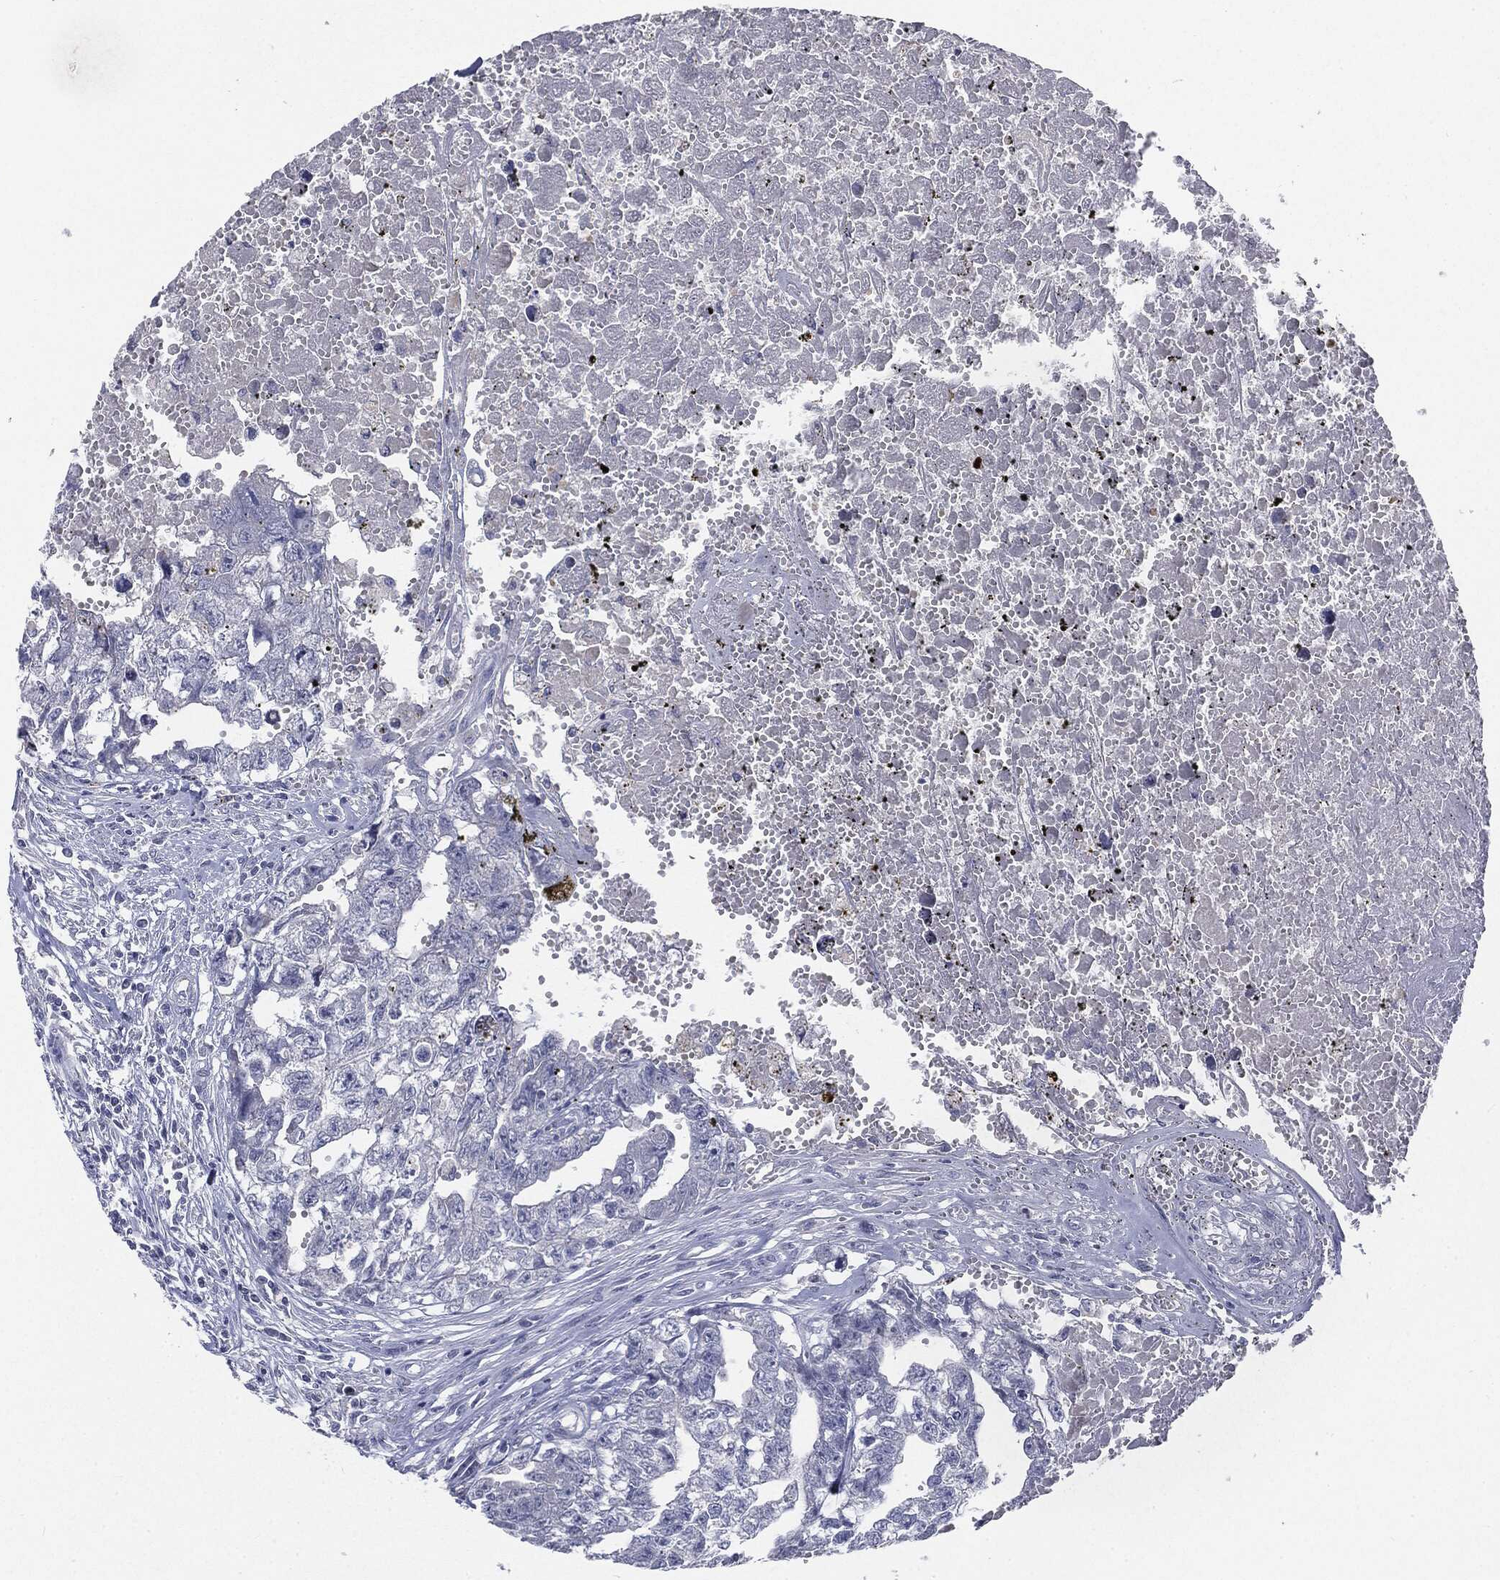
{"staining": {"intensity": "negative", "quantity": "none", "location": "none"}, "tissue": "testis cancer", "cell_type": "Tumor cells", "image_type": "cancer", "snomed": [{"axis": "morphology", "description": "Seminoma, NOS"}, {"axis": "morphology", "description": "Carcinoma, Embryonal, NOS"}, {"axis": "topography", "description": "Testis"}], "caption": "An immunohistochemistry (IHC) image of seminoma (testis) is shown. There is no staining in tumor cells of seminoma (testis). (DAB IHC, high magnification).", "gene": "CGB1", "patient": {"sex": "male", "age": 22}}